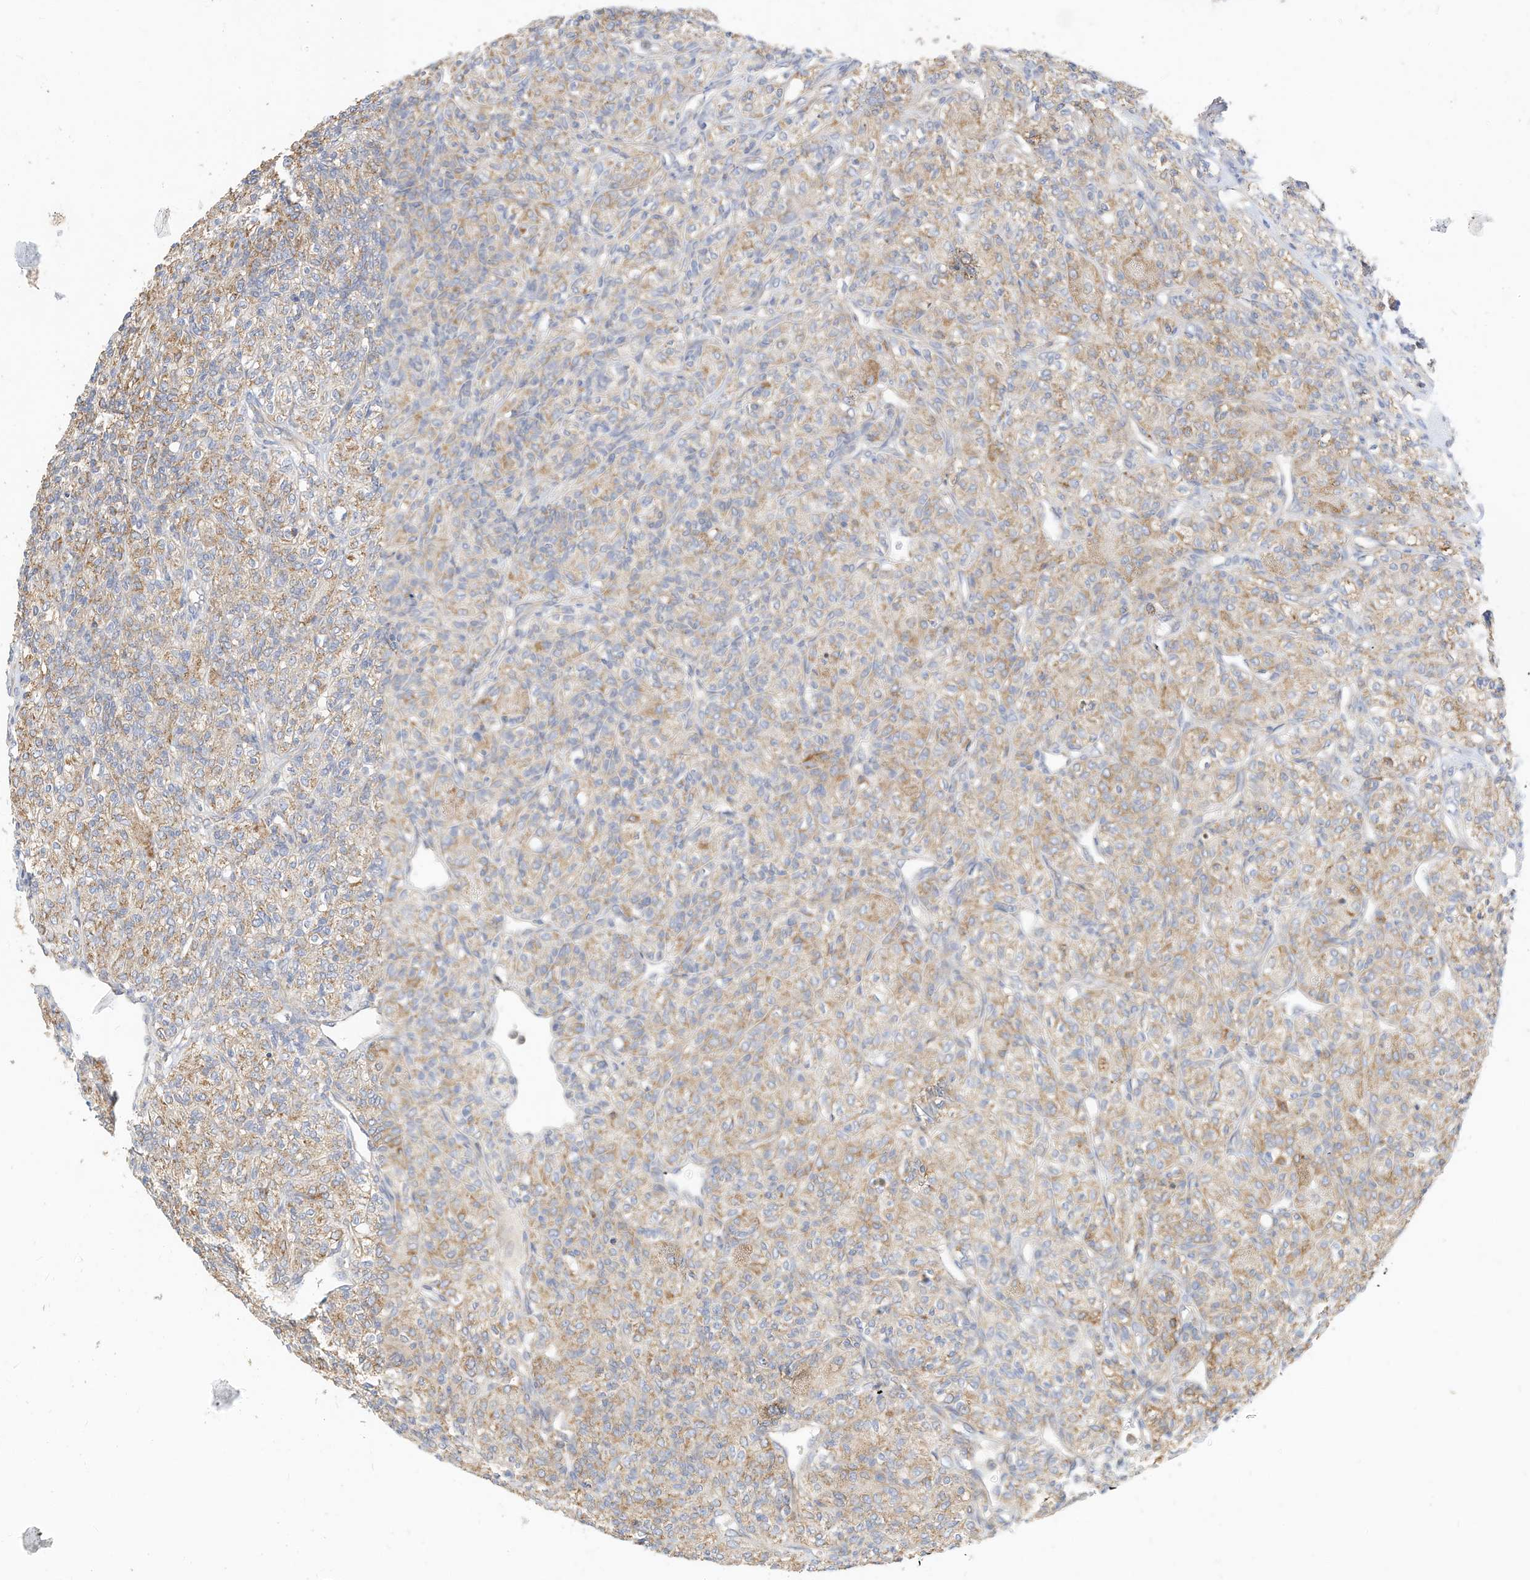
{"staining": {"intensity": "weak", "quantity": ">75%", "location": "cytoplasmic/membranous"}, "tissue": "renal cancer", "cell_type": "Tumor cells", "image_type": "cancer", "snomed": [{"axis": "morphology", "description": "Adenocarcinoma, NOS"}, {"axis": "topography", "description": "Kidney"}], "caption": "DAB immunohistochemical staining of adenocarcinoma (renal) demonstrates weak cytoplasmic/membranous protein expression in about >75% of tumor cells. (Brightfield microscopy of DAB IHC at high magnification).", "gene": "RHOH", "patient": {"sex": "male", "age": 77}}